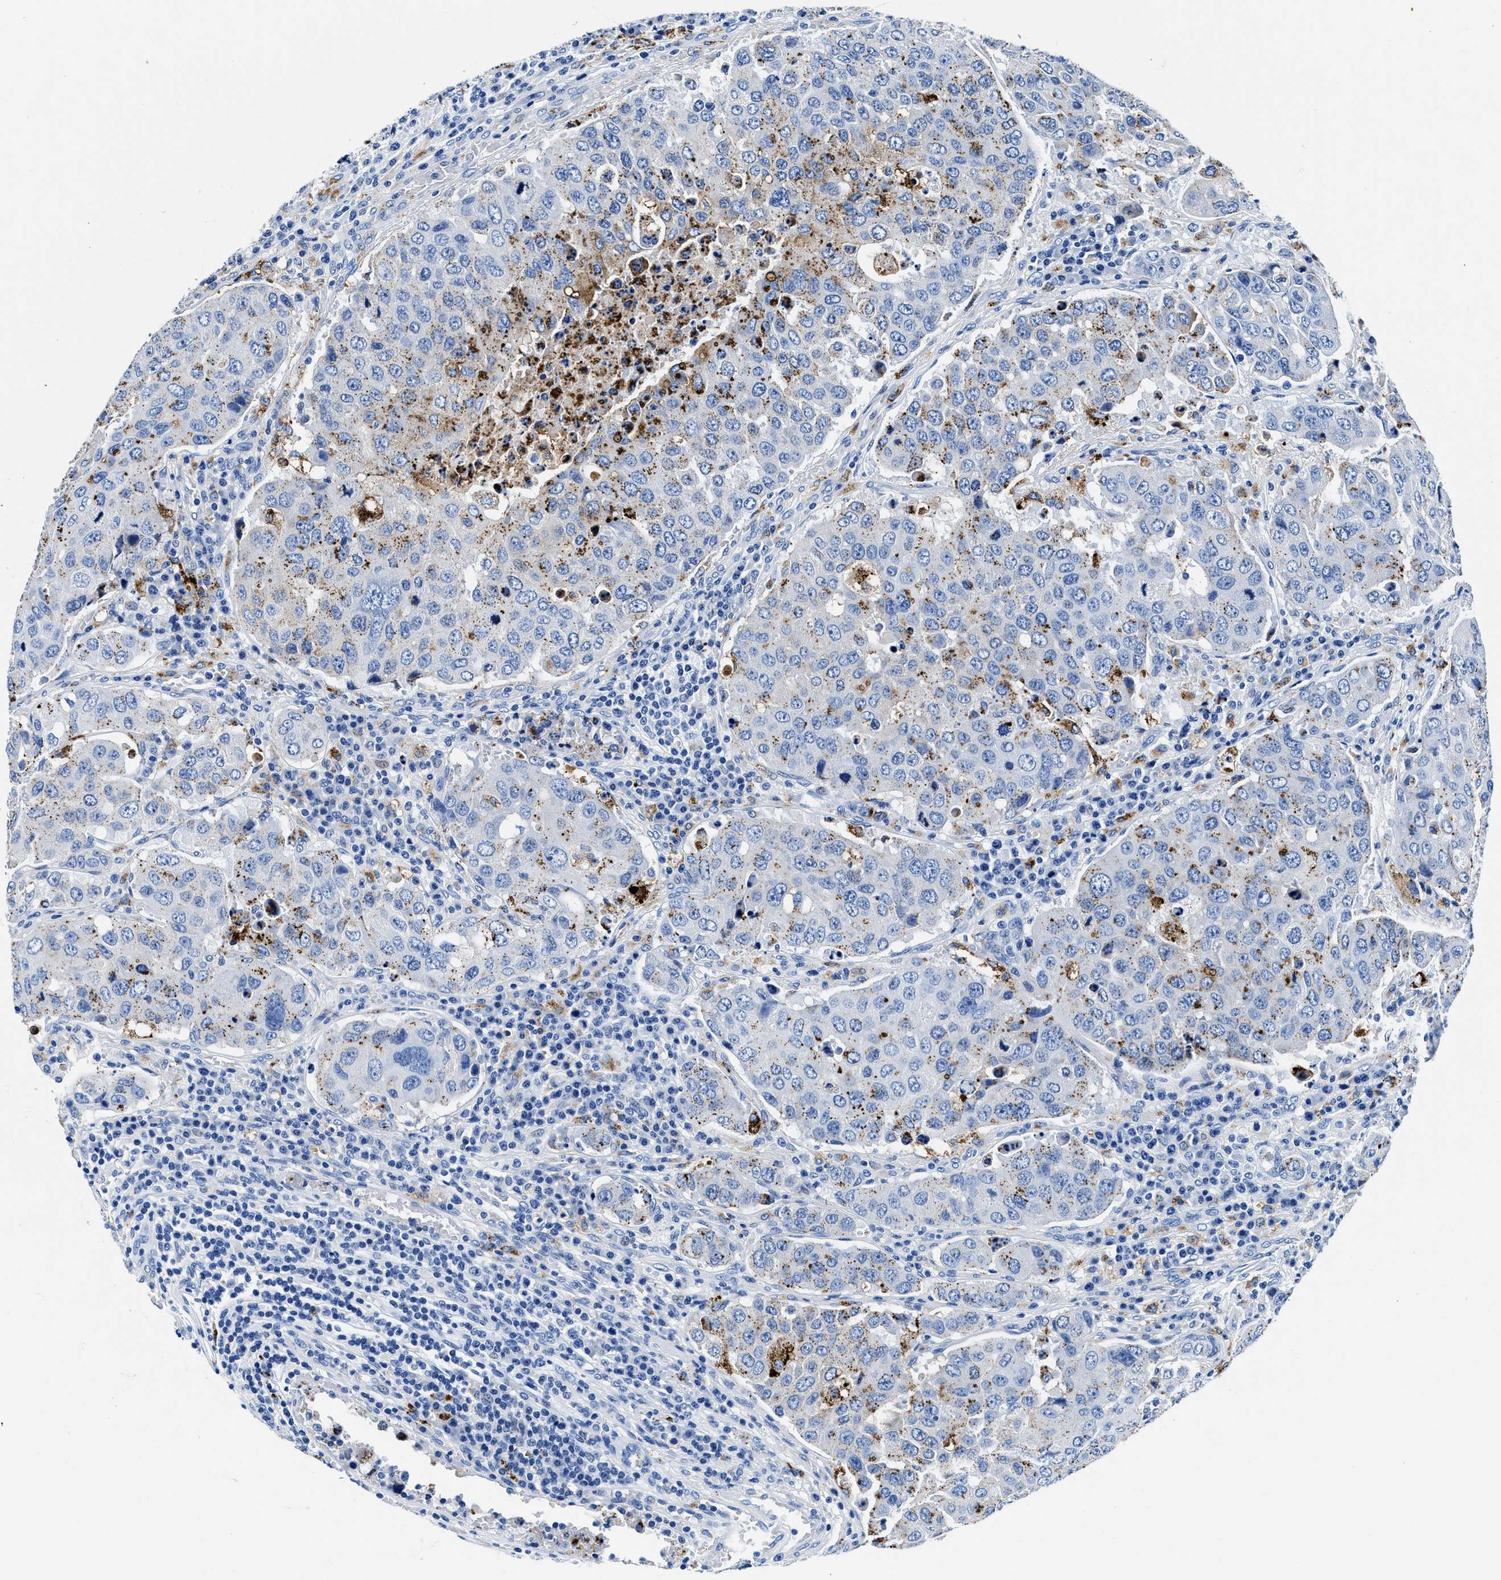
{"staining": {"intensity": "moderate", "quantity": "<25%", "location": "cytoplasmic/membranous"}, "tissue": "urothelial cancer", "cell_type": "Tumor cells", "image_type": "cancer", "snomed": [{"axis": "morphology", "description": "Urothelial carcinoma, High grade"}, {"axis": "topography", "description": "Lymph node"}, {"axis": "topography", "description": "Urinary bladder"}], "caption": "Urothelial carcinoma (high-grade) stained with immunohistochemistry shows moderate cytoplasmic/membranous staining in approximately <25% of tumor cells.", "gene": "OR14K1", "patient": {"sex": "male", "age": 51}}